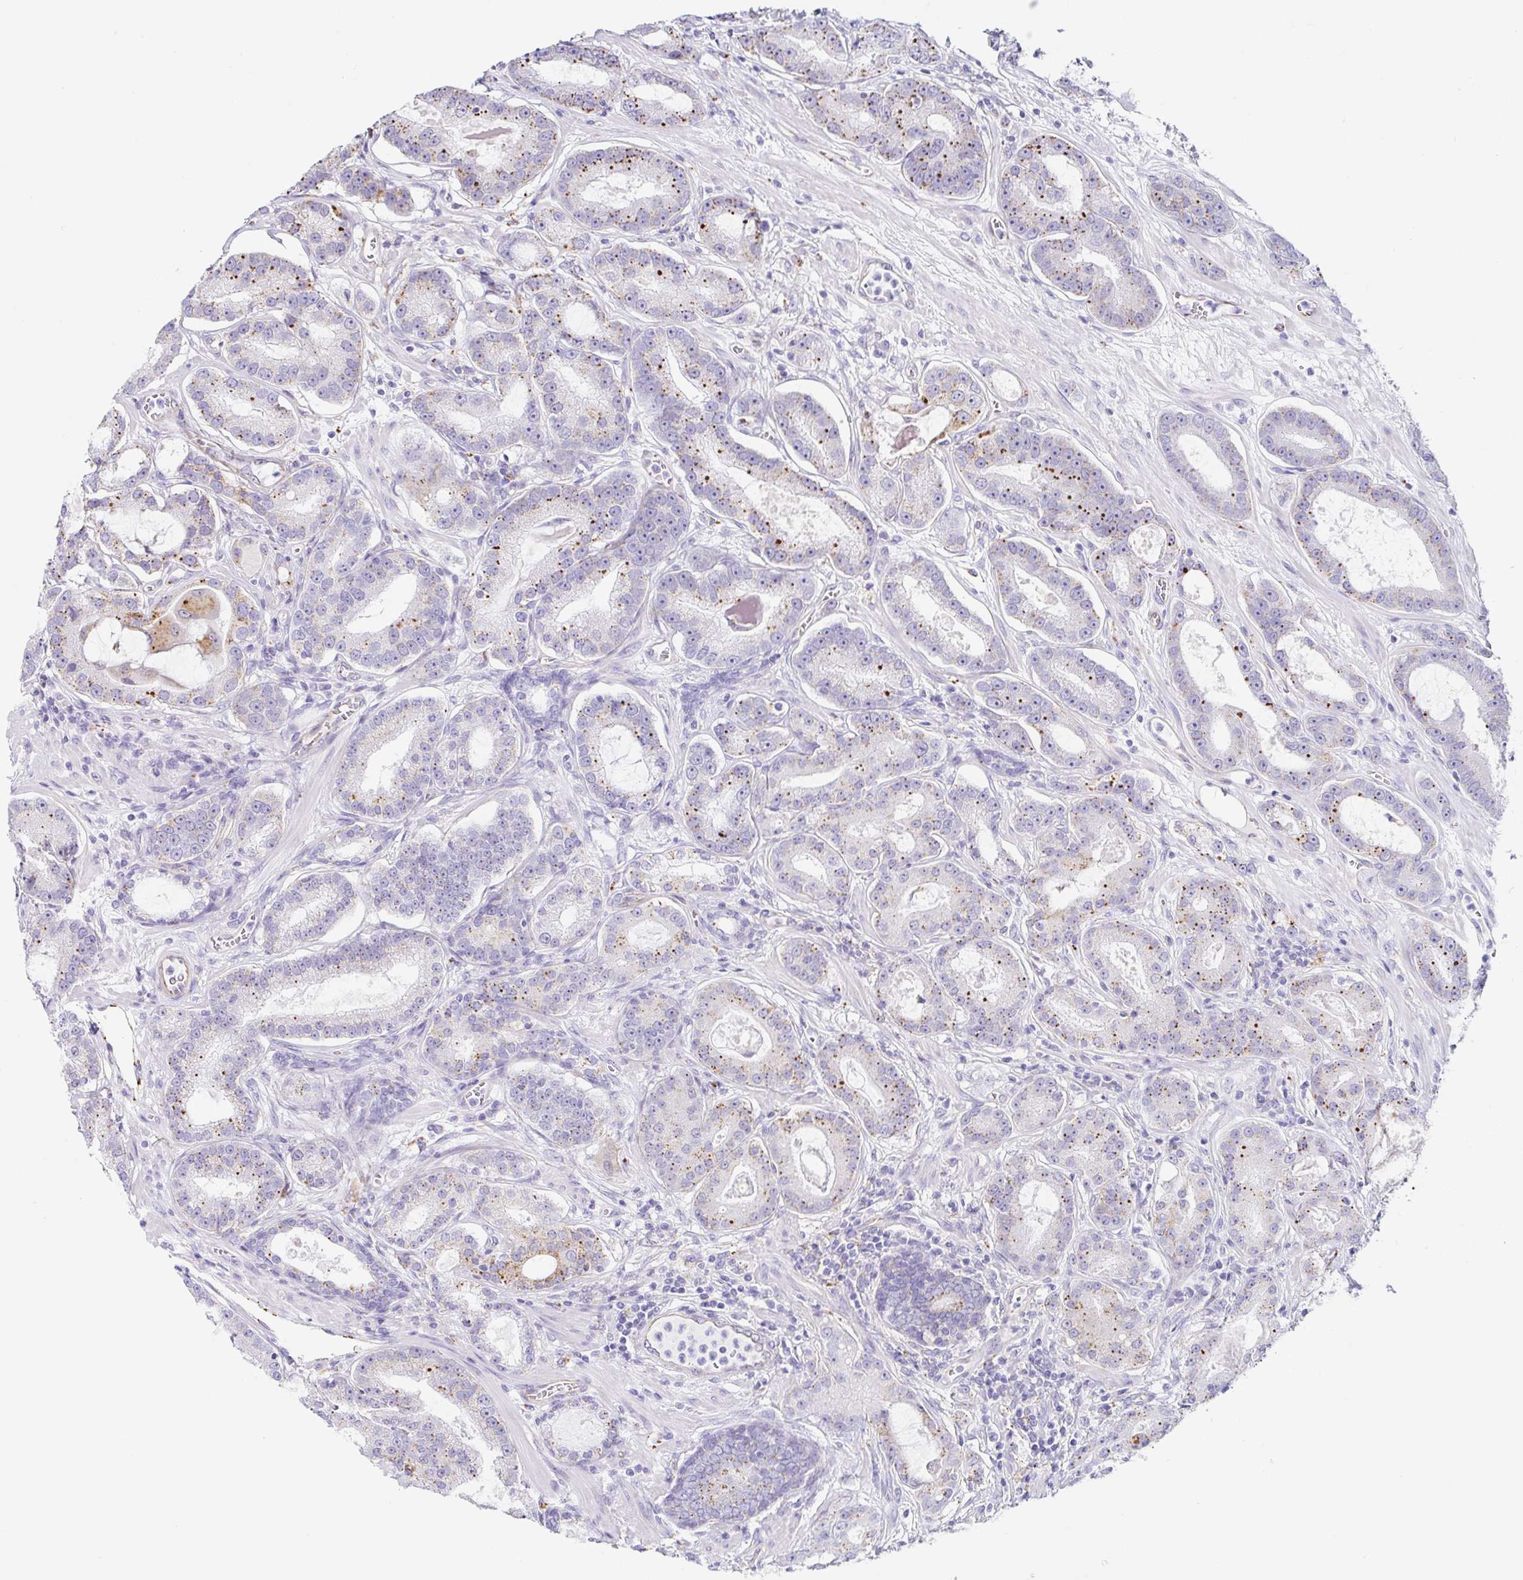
{"staining": {"intensity": "strong", "quantity": "25%-75%", "location": "cytoplasmic/membranous"}, "tissue": "prostate cancer", "cell_type": "Tumor cells", "image_type": "cancer", "snomed": [{"axis": "morphology", "description": "Adenocarcinoma, High grade"}, {"axis": "topography", "description": "Prostate"}], "caption": "IHC image of neoplastic tissue: adenocarcinoma (high-grade) (prostate) stained using IHC shows high levels of strong protein expression localized specifically in the cytoplasmic/membranous of tumor cells, appearing as a cytoplasmic/membranous brown color.", "gene": "DKK4", "patient": {"sex": "male", "age": 65}}